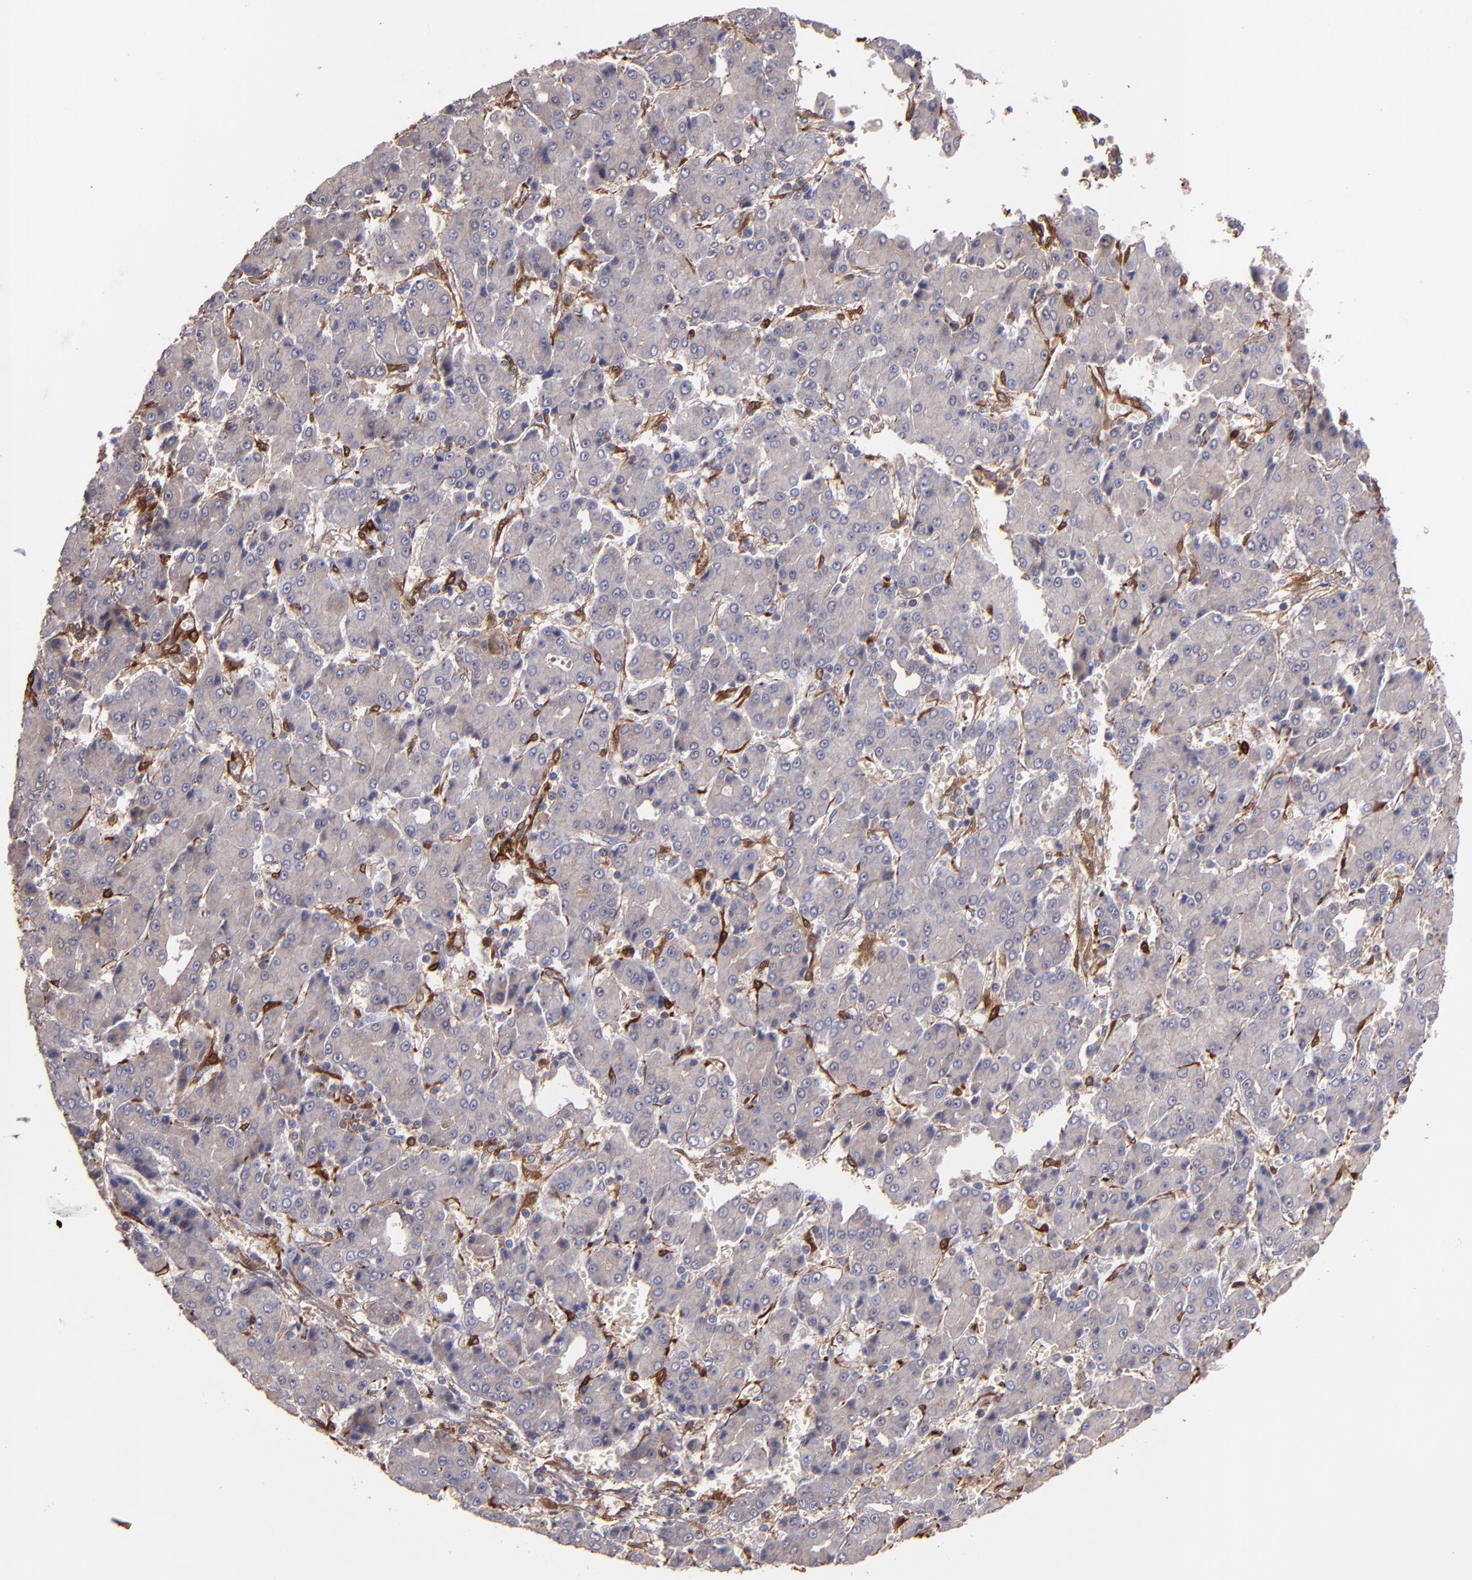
{"staining": {"intensity": "weak", "quantity": ">75%", "location": "cytoplasmic/membranous"}, "tissue": "liver cancer", "cell_type": "Tumor cells", "image_type": "cancer", "snomed": [{"axis": "morphology", "description": "Carcinoma, Hepatocellular, NOS"}, {"axis": "topography", "description": "Liver"}], "caption": "Immunohistochemistry histopathology image of neoplastic tissue: human liver cancer (hepatocellular carcinoma) stained using immunohistochemistry (IHC) displays low levels of weak protein expression localized specifically in the cytoplasmic/membranous of tumor cells, appearing as a cytoplasmic/membranous brown color.", "gene": "VCL", "patient": {"sex": "male", "age": 69}}